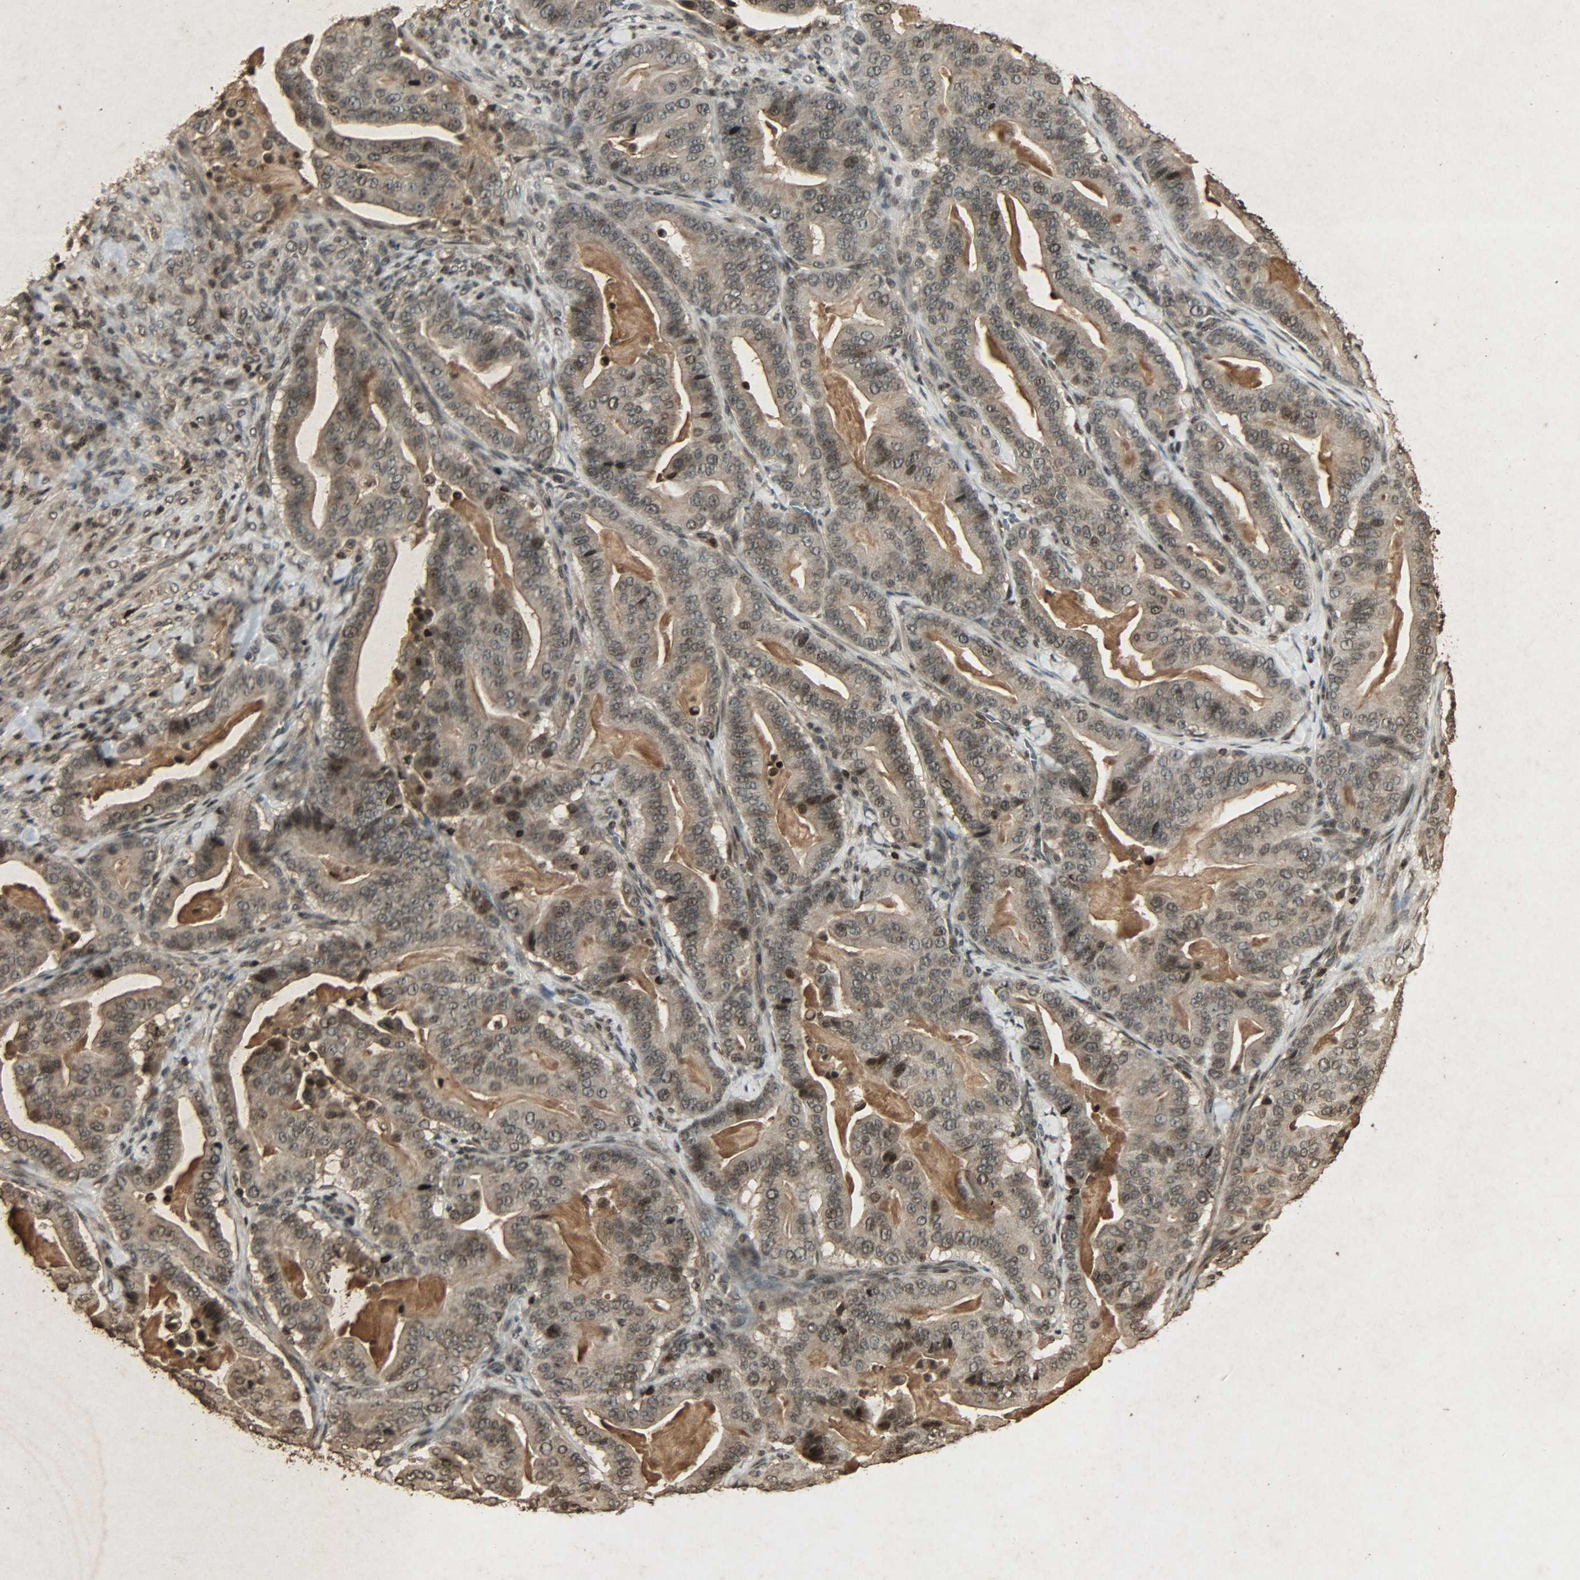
{"staining": {"intensity": "moderate", "quantity": ">75%", "location": "cytoplasmic/membranous,nuclear"}, "tissue": "pancreatic cancer", "cell_type": "Tumor cells", "image_type": "cancer", "snomed": [{"axis": "morphology", "description": "Adenocarcinoma, NOS"}, {"axis": "topography", "description": "Pancreas"}], "caption": "This is an image of IHC staining of pancreatic adenocarcinoma, which shows moderate positivity in the cytoplasmic/membranous and nuclear of tumor cells.", "gene": "PPP3R1", "patient": {"sex": "male", "age": 63}}